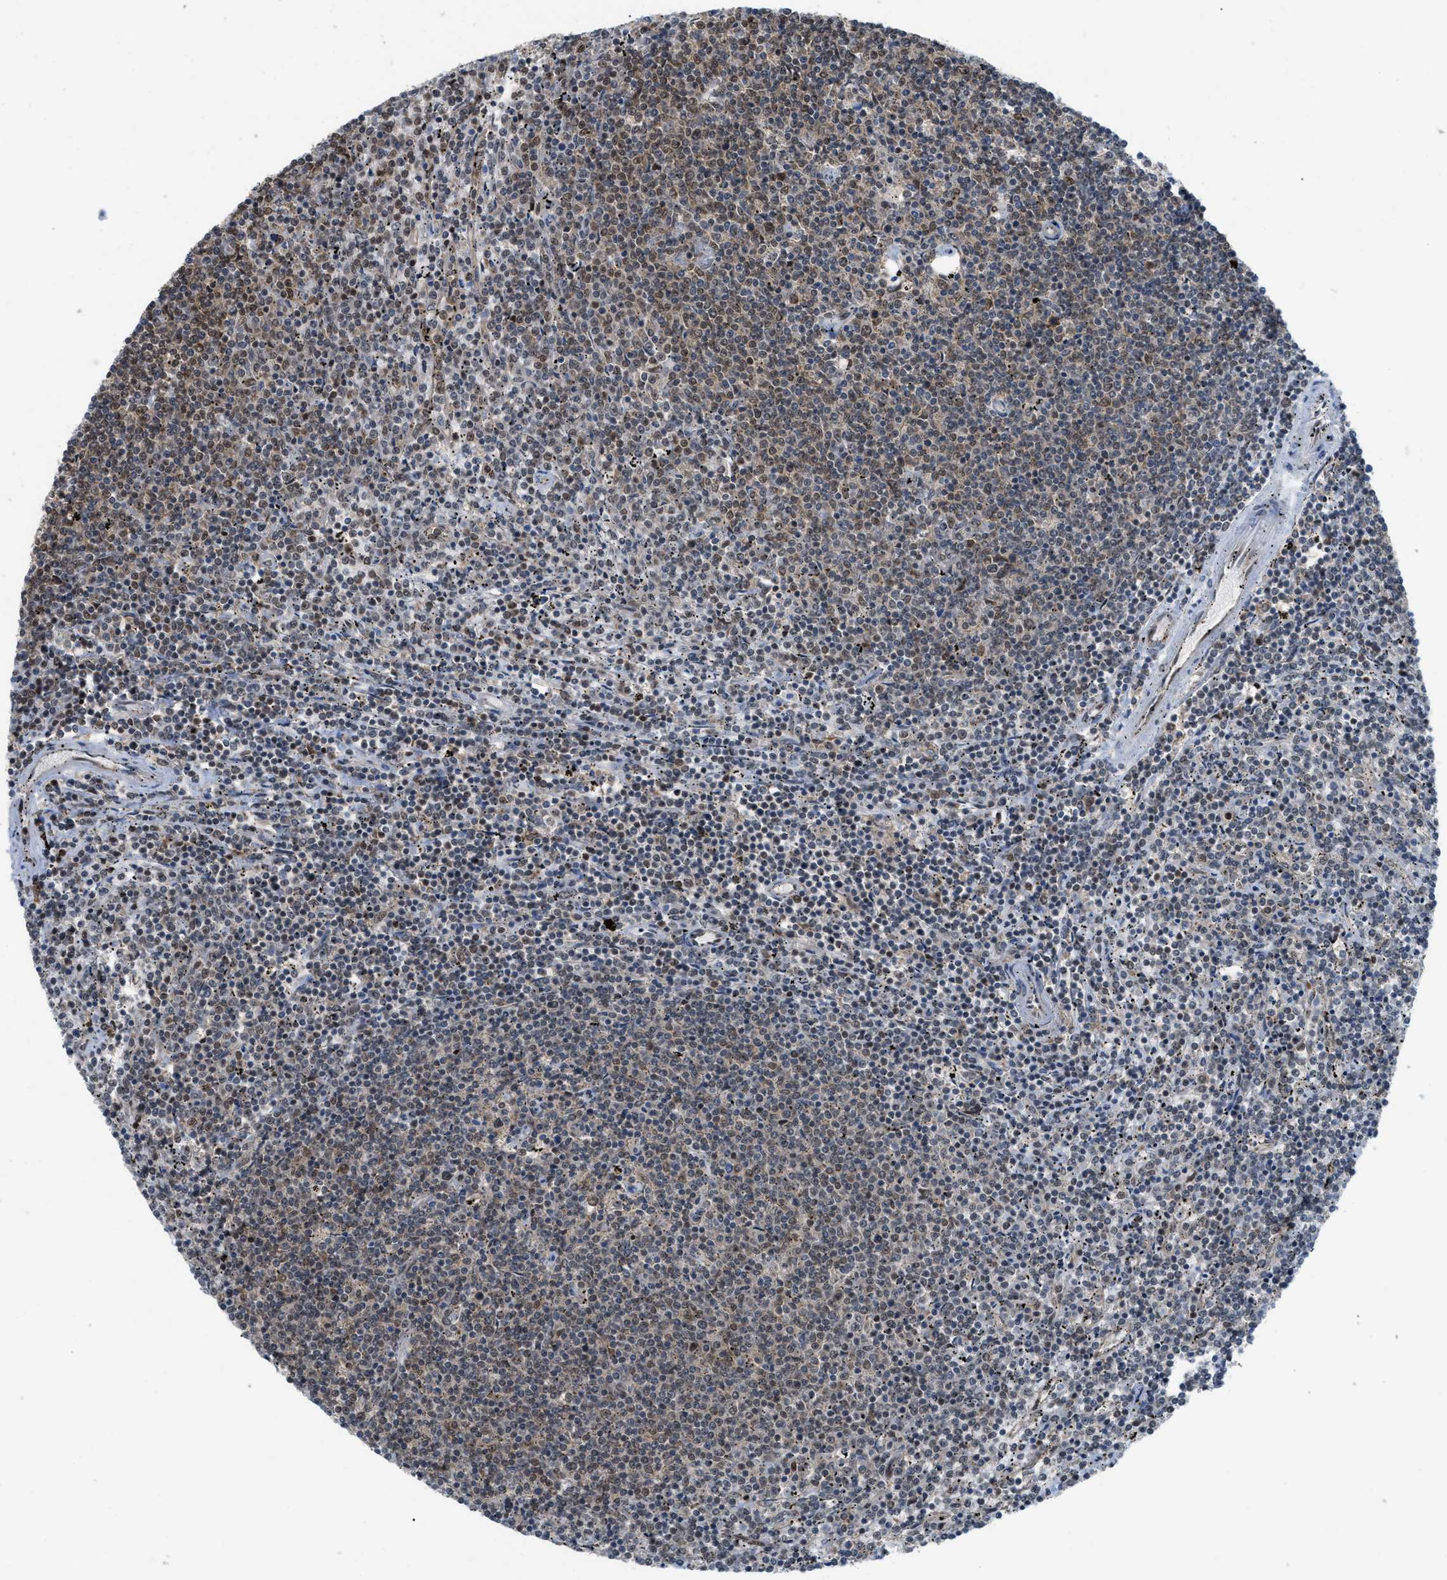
{"staining": {"intensity": "weak", "quantity": "25%-75%", "location": "nuclear"}, "tissue": "lymphoma", "cell_type": "Tumor cells", "image_type": "cancer", "snomed": [{"axis": "morphology", "description": "Malignant lymphoma, non-Hodgkin's type, Low grade"}, {"axis": "topography", "description": "Spleen"}], "caption": "Lymphoma was stained to show a protein in brown. There is low levels of weak nuclear staining in about 25%-75% of tumor cells.", "gene": "TACC1", "patient": {"sex": "female", "age": 50}}